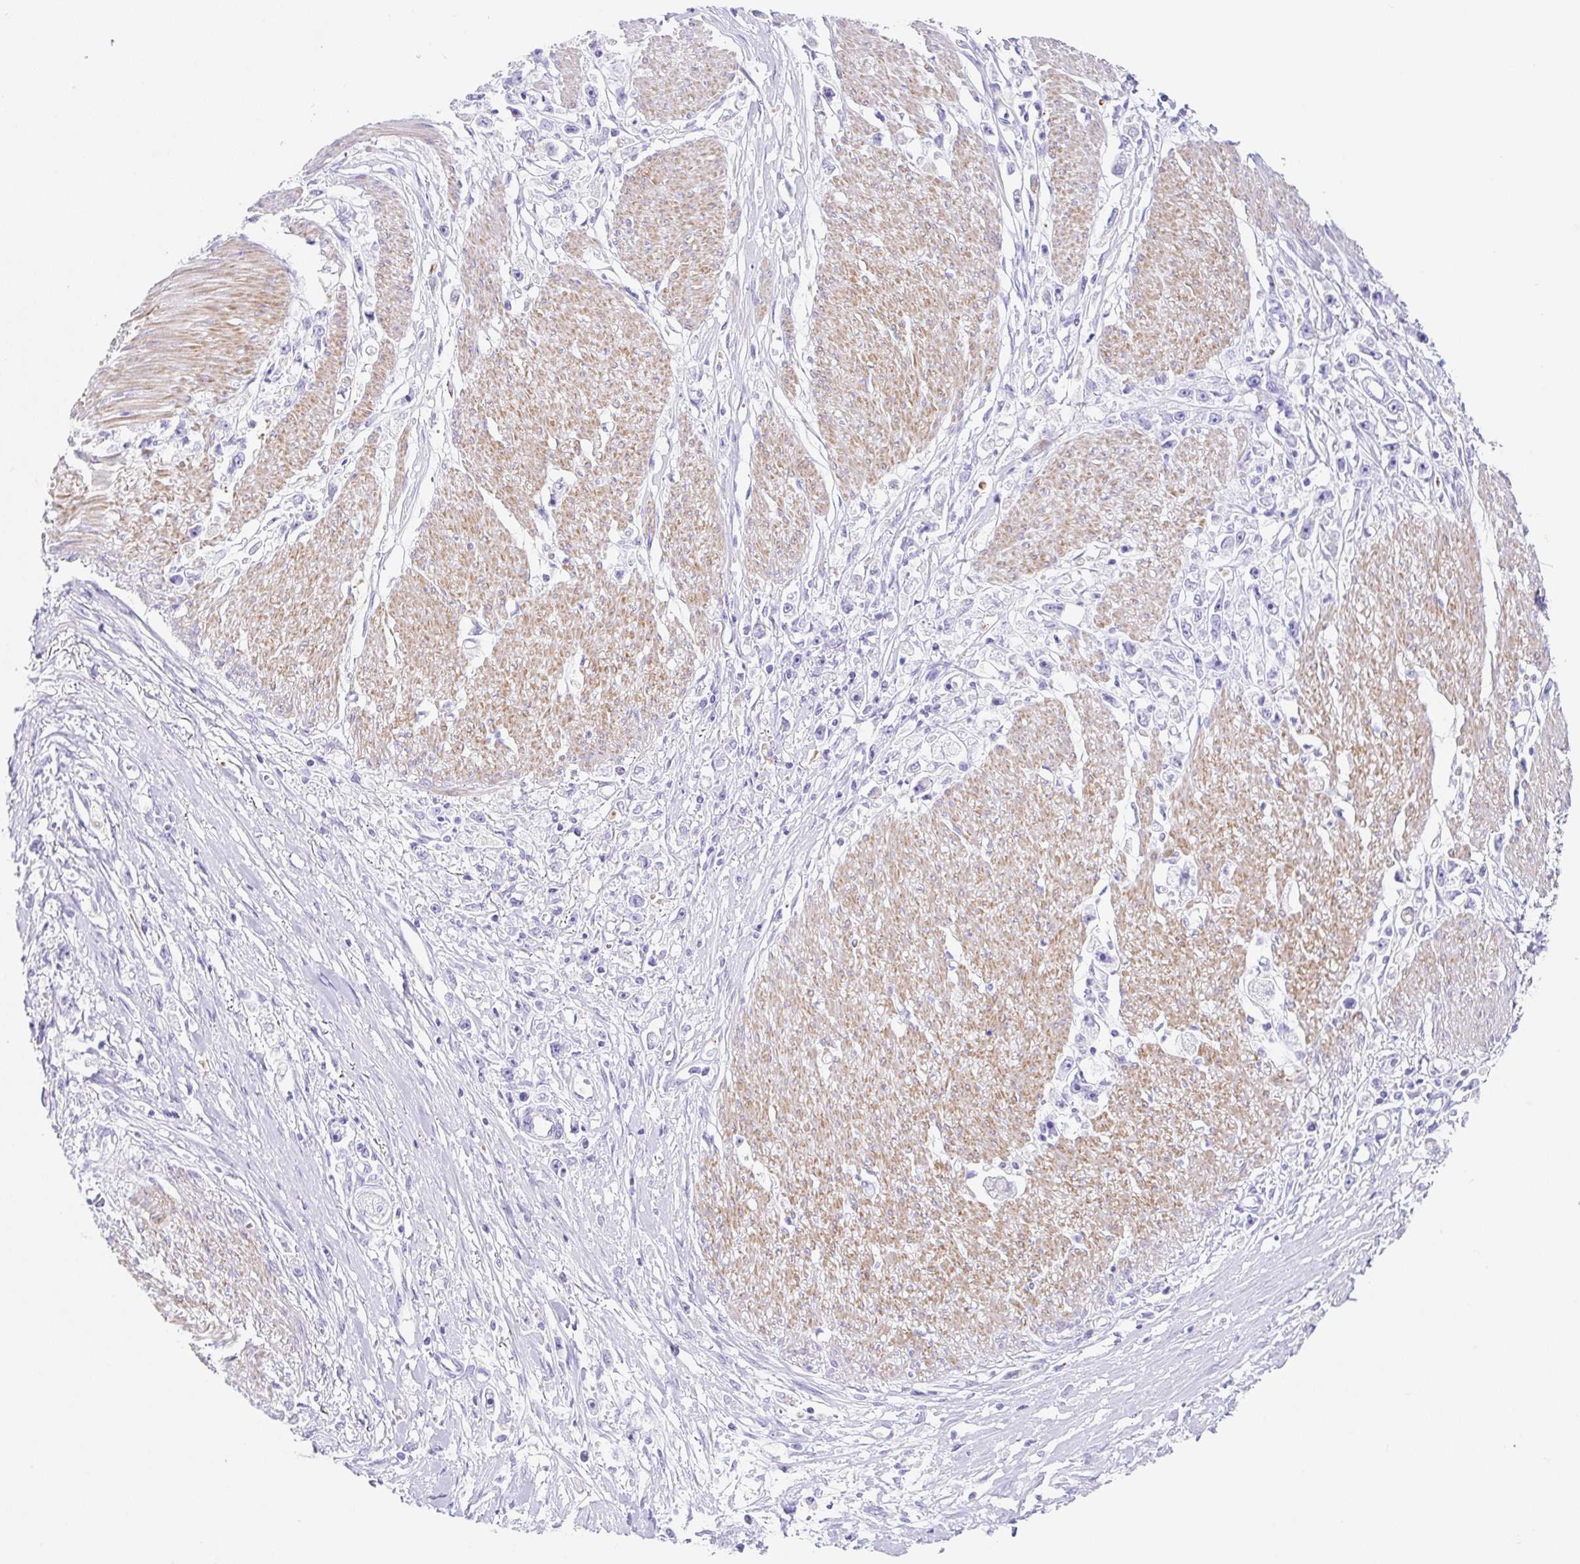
{"staining": {"intensity": "negative", "quantity": "none", "location": "none"}, "tissue": "stomach cancer", "cell_type": "Tumor cells", "image_type": "cancer", "snomed": [{"axis": "morphology", "description": "Adenocarcinoma, NOS"}, {"axis": "topography", "description": "Stomach"}], "caption": "Adenocarcinoma (stomach) was stained to show a protein in brown. There is no significant staining in tumor cells. (DAB (3,3'-diaminobenzidine) immunohistochemistry (IHC) visualized using brightfield microscopy, high magnification).", "gene": "CLDND2", "patient": {"sex": "female", "age": 59}}